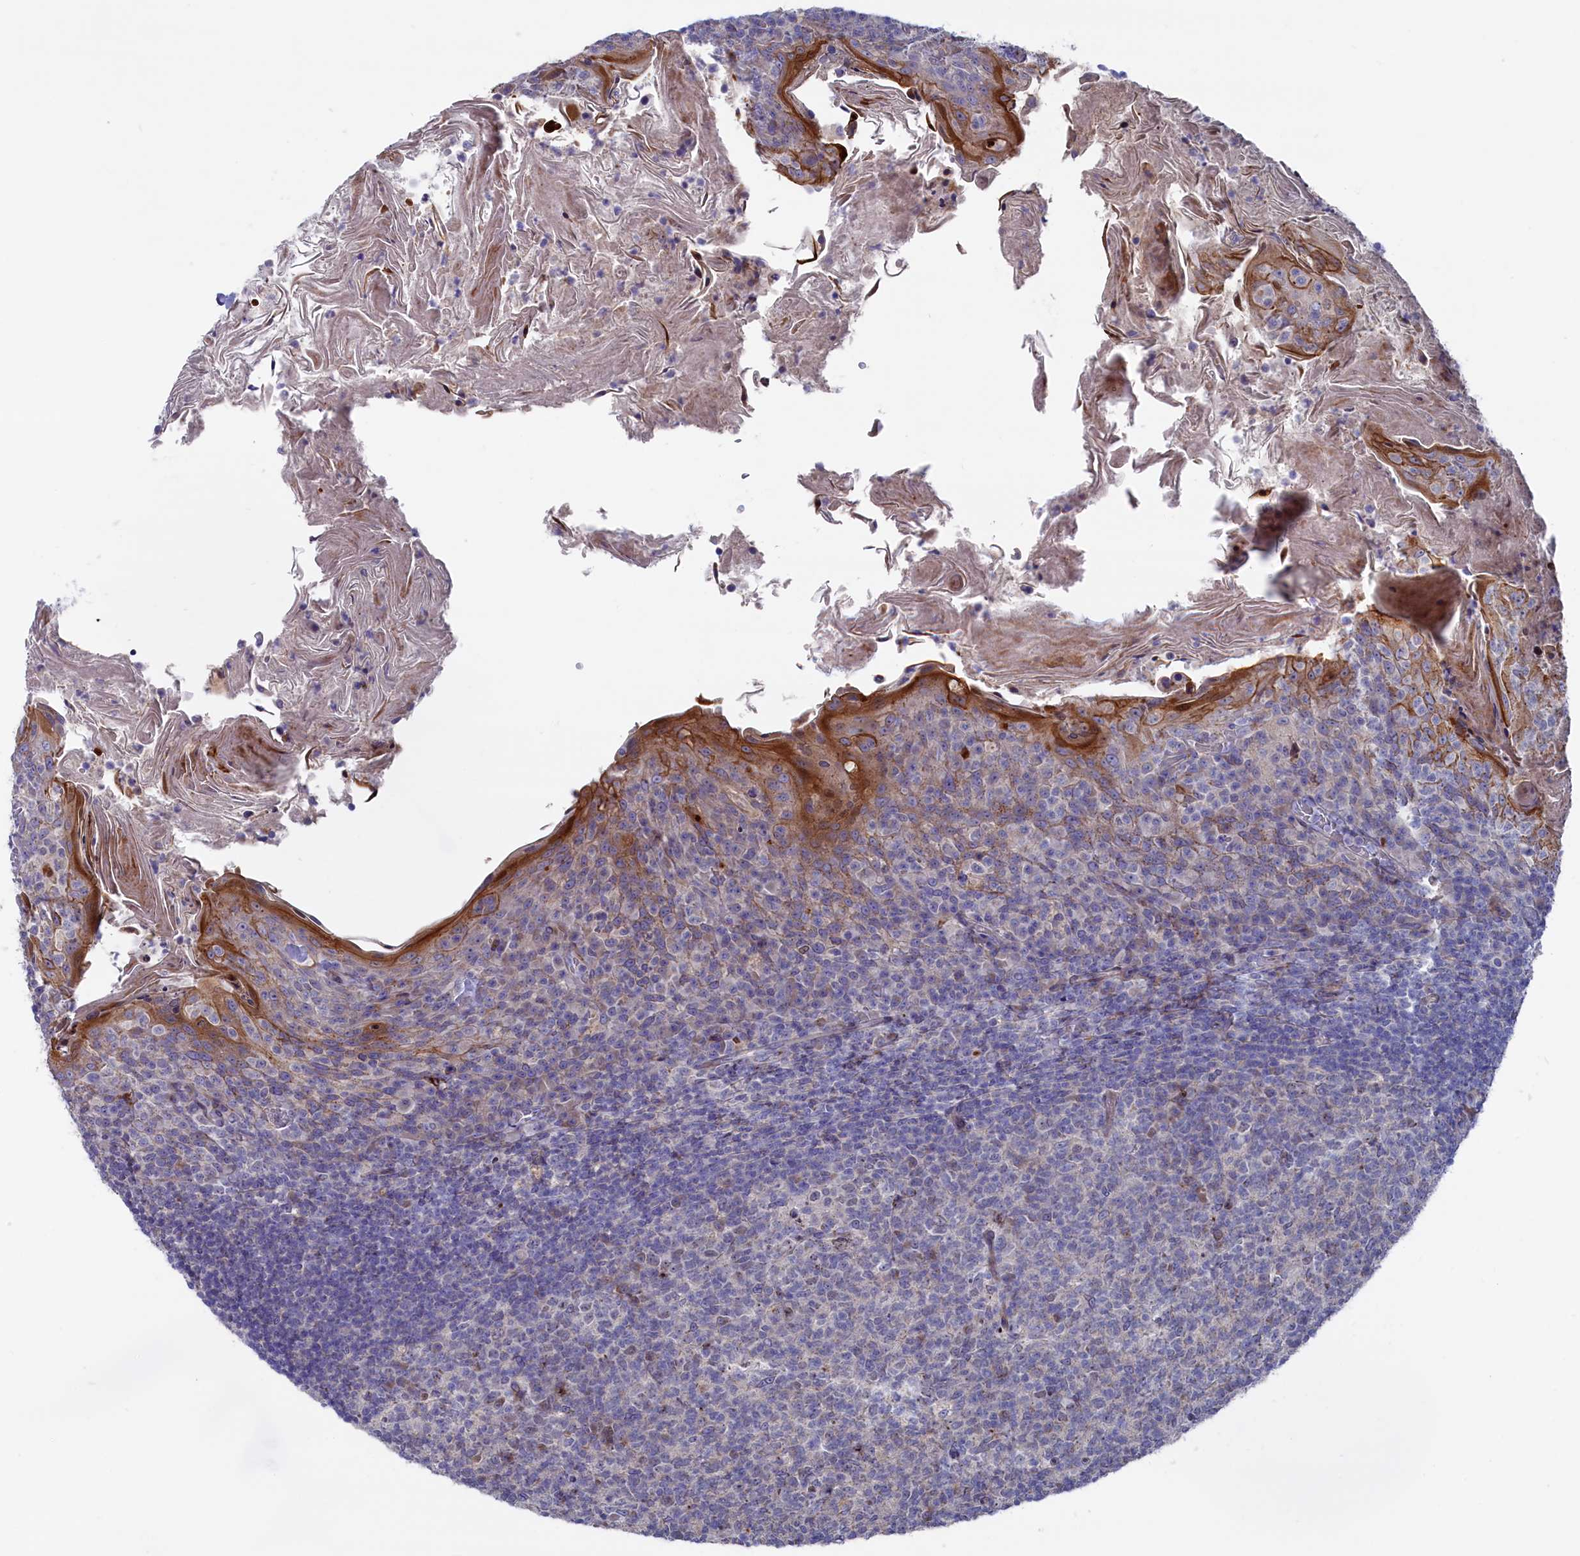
{"staining": {"intensity": "negative", "quantity": "none", "location": "none"}, "tissue": "tonsil", "cell_type": "Germinal center cells", "image_type": "normal", "snomed": [{"axis": "morphology", "description": "Normal tissue, NOS"}, {"axis": "topography", "description": "Tonsil"}], "caption": "An immunohistochemistry (IHC) image of normal tonsil is shown. There is no staining in germinal center cells of tonsil. (DAB immunohistochemistry (IHC), high magnification).", "gene": "NUDT7", "patient": {"sex": "female", "age": 10}}